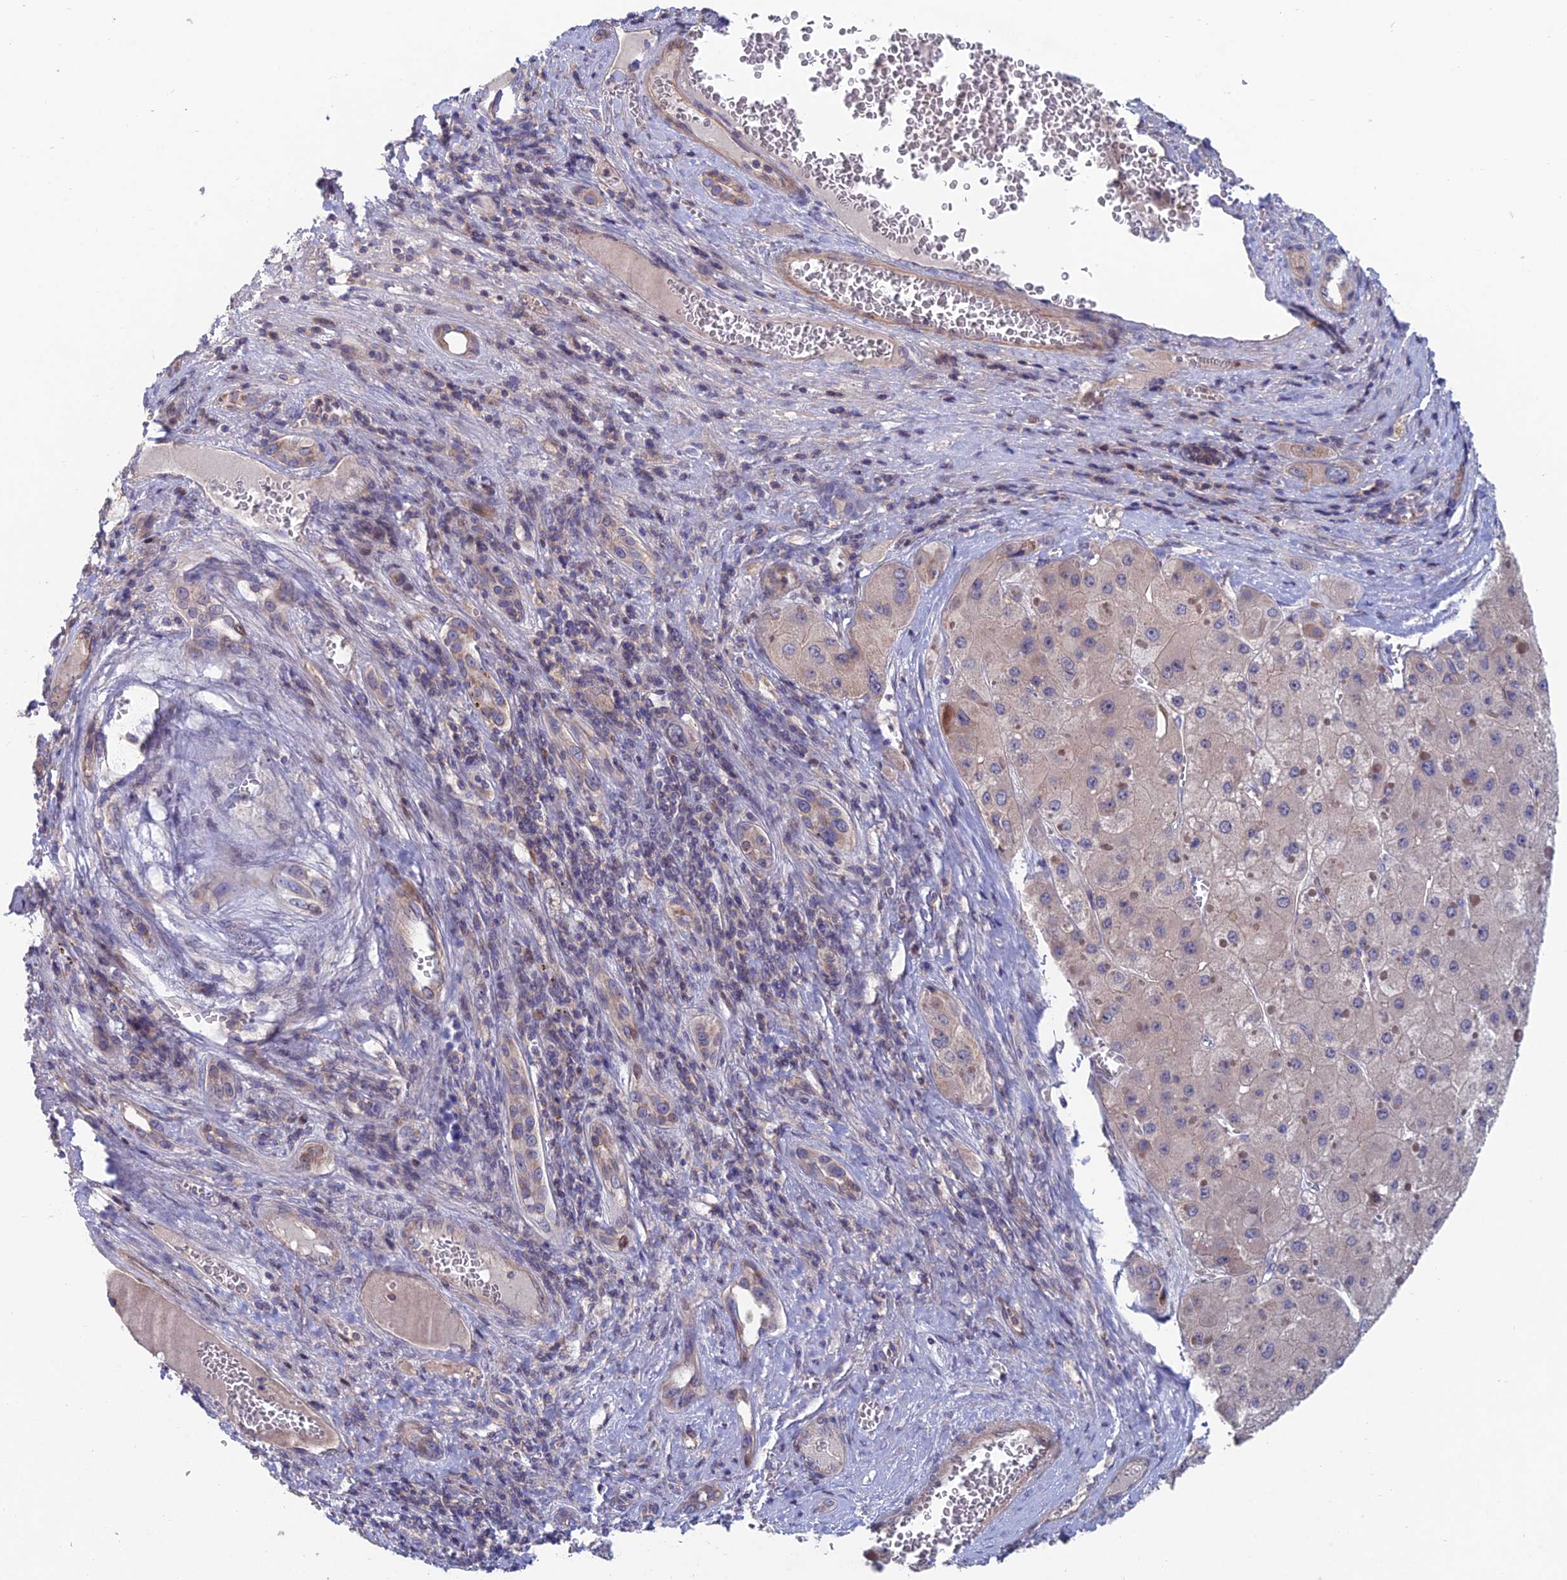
{"staining": {"intensity": "negative", "quantity": "none", "location": "none"}, "tissue": "liver cancer", "cell_type": "Tumor cells", "image_type": "cancer", "snomed": [{"axis": "morphology", "description": "Carcinoma, Hepatocellular, NOS"}, {"axis": "topography", "description": "Liver"}], "caption": "A histopathology image of liver cancer stained for a protein reveals no brown staining in tumor cells. (DAB immunohistochemistry (IHC) visualized using brightfield microscopy, high magnification).", "gene": "USP37", "patient": {"sex": "female", "age": 73}}